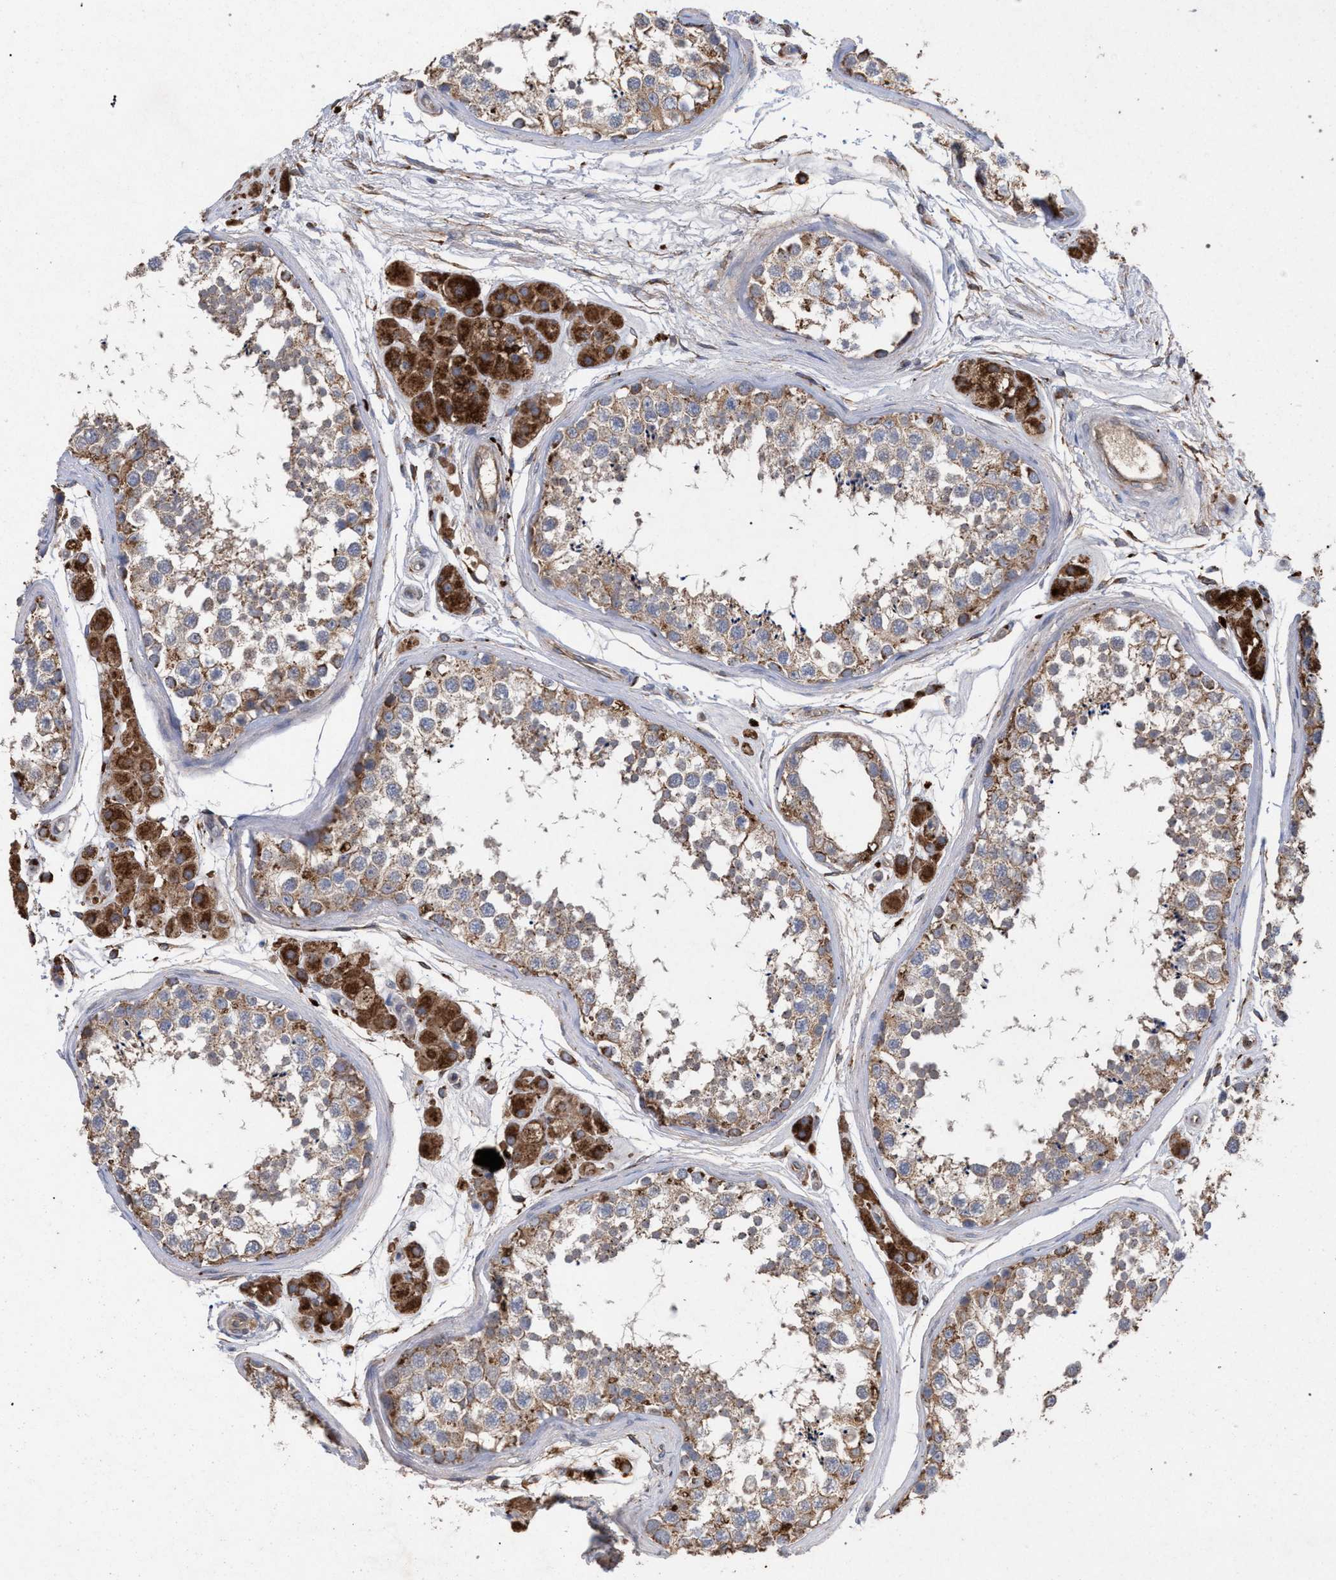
{"staining": {"intensity": "moderate", "quantity": ">75%", "location": "cytoplasmic/membranous"}, "tissue": "testis", "cell_type": "Cells in seminiferous ducts", "image_type": "normal", "snomed": [{"axis": "morphology", "description": "Normal tissue, NOS"}, {"axis": "topography", "description": "Testis"}], "caption": "Approximately >75% of cells in seminiferous ducts in unremarkable human testis display moderate cytoplasmic/membranous protein staining as visualized by brown immunohistochemical staining.", "gene": "BCL2L12", "patient": {"sex": "male", "age": 56}}